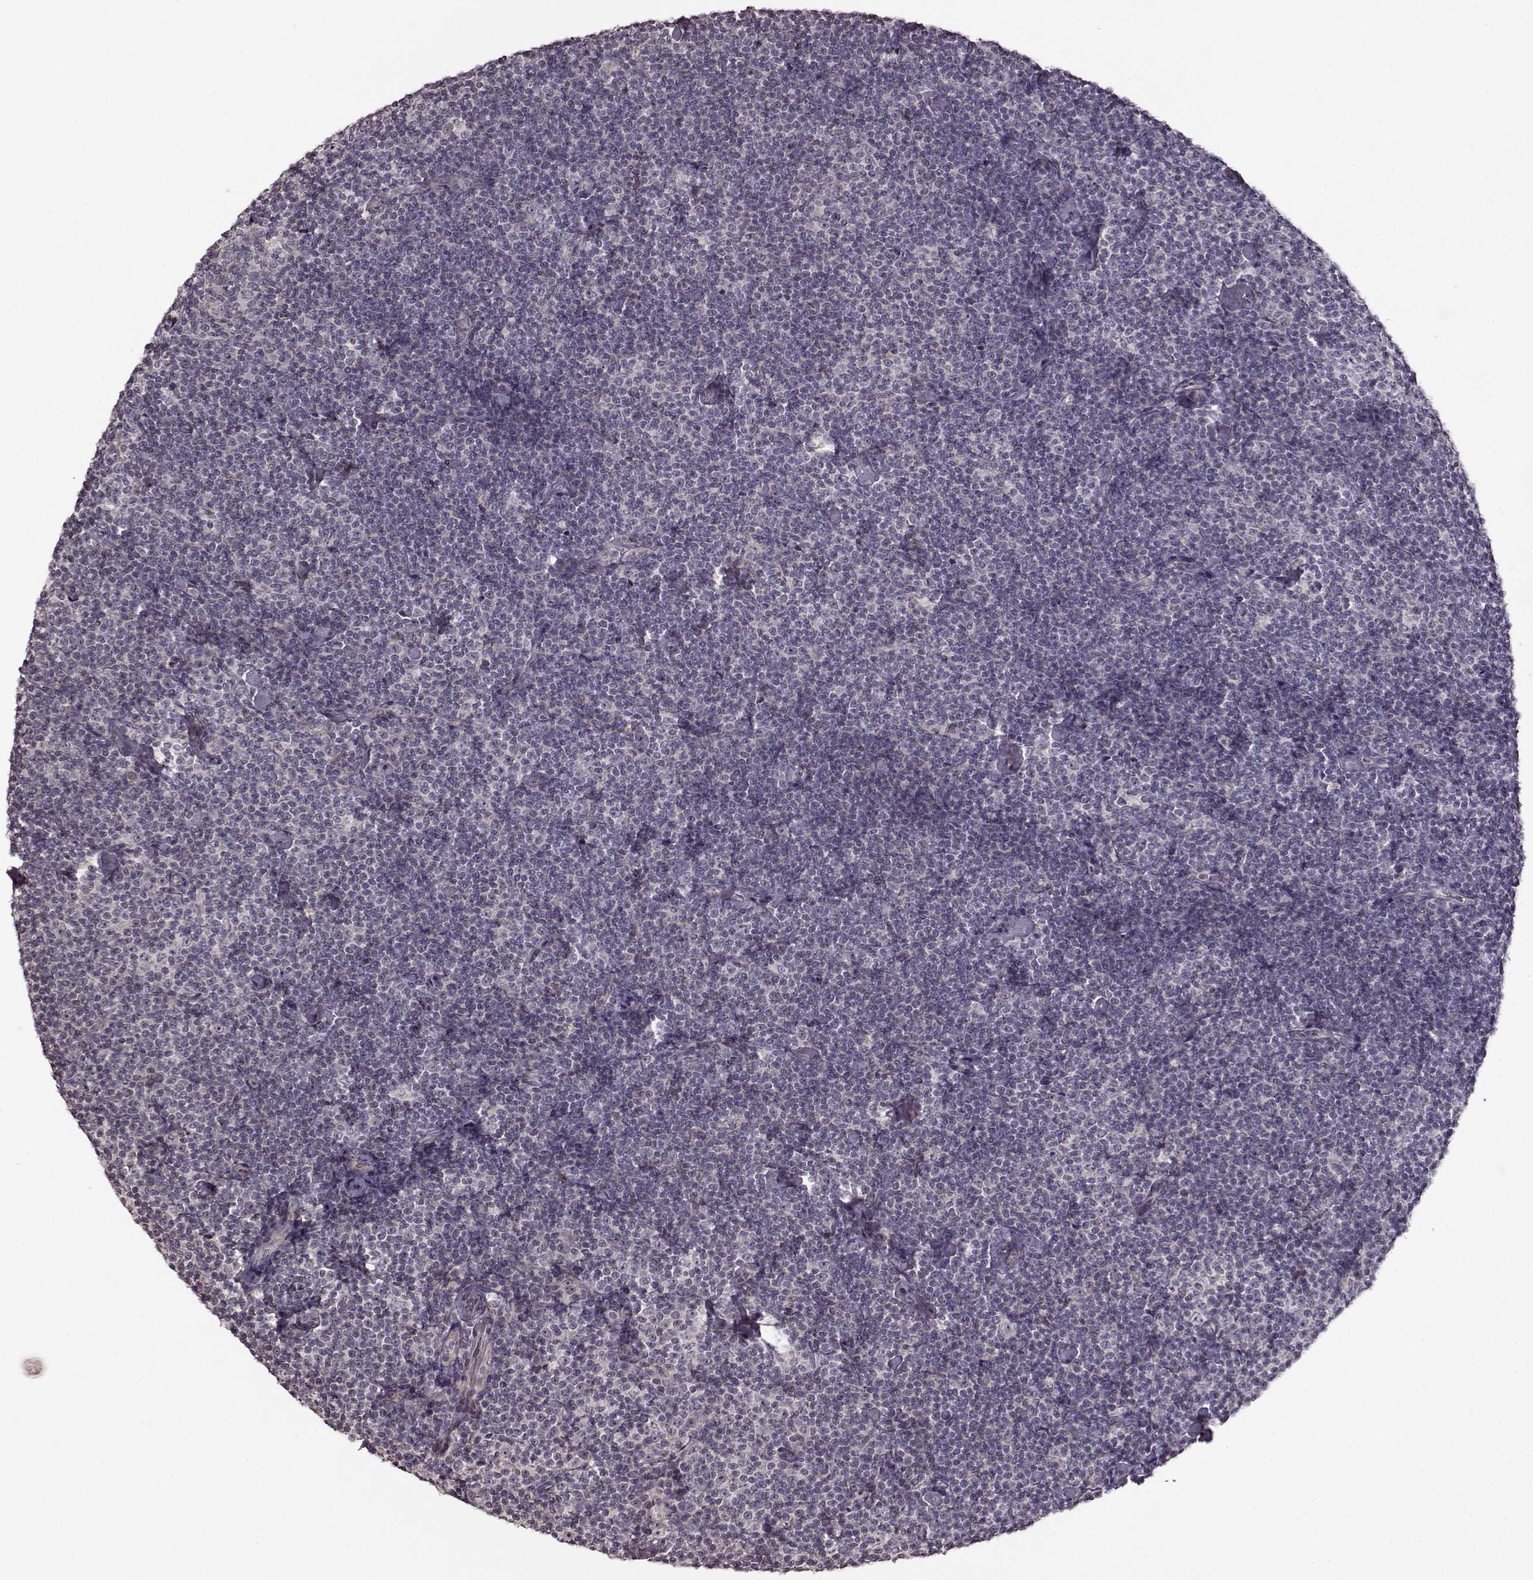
{"staining": {"intensity": "negative", "quantity": "none", "location": "none"}, "tissue": "lymphoma", "cell_type": "Tumor cells", "image_type": "cancer", "snomed": [{"axis": "morphology", "description": "Malignant lymphoma, non-Hodgkin's type, Low grade"}, {"axis": "topography", "description": "Lymph node"}], "caption": "Malignant lymphoma, non-Hodgkin's type (low-grade) was stained to show a protein in brown. There is no significant staining in tumor cells. The staining was performed using DAB to visualize the protein expression in brown, while the nuclei were stained in blue with hematoxylin (Magnification: 20x).", "gene": "FSHB", "patient": {"sex": "male", "age": 81}}